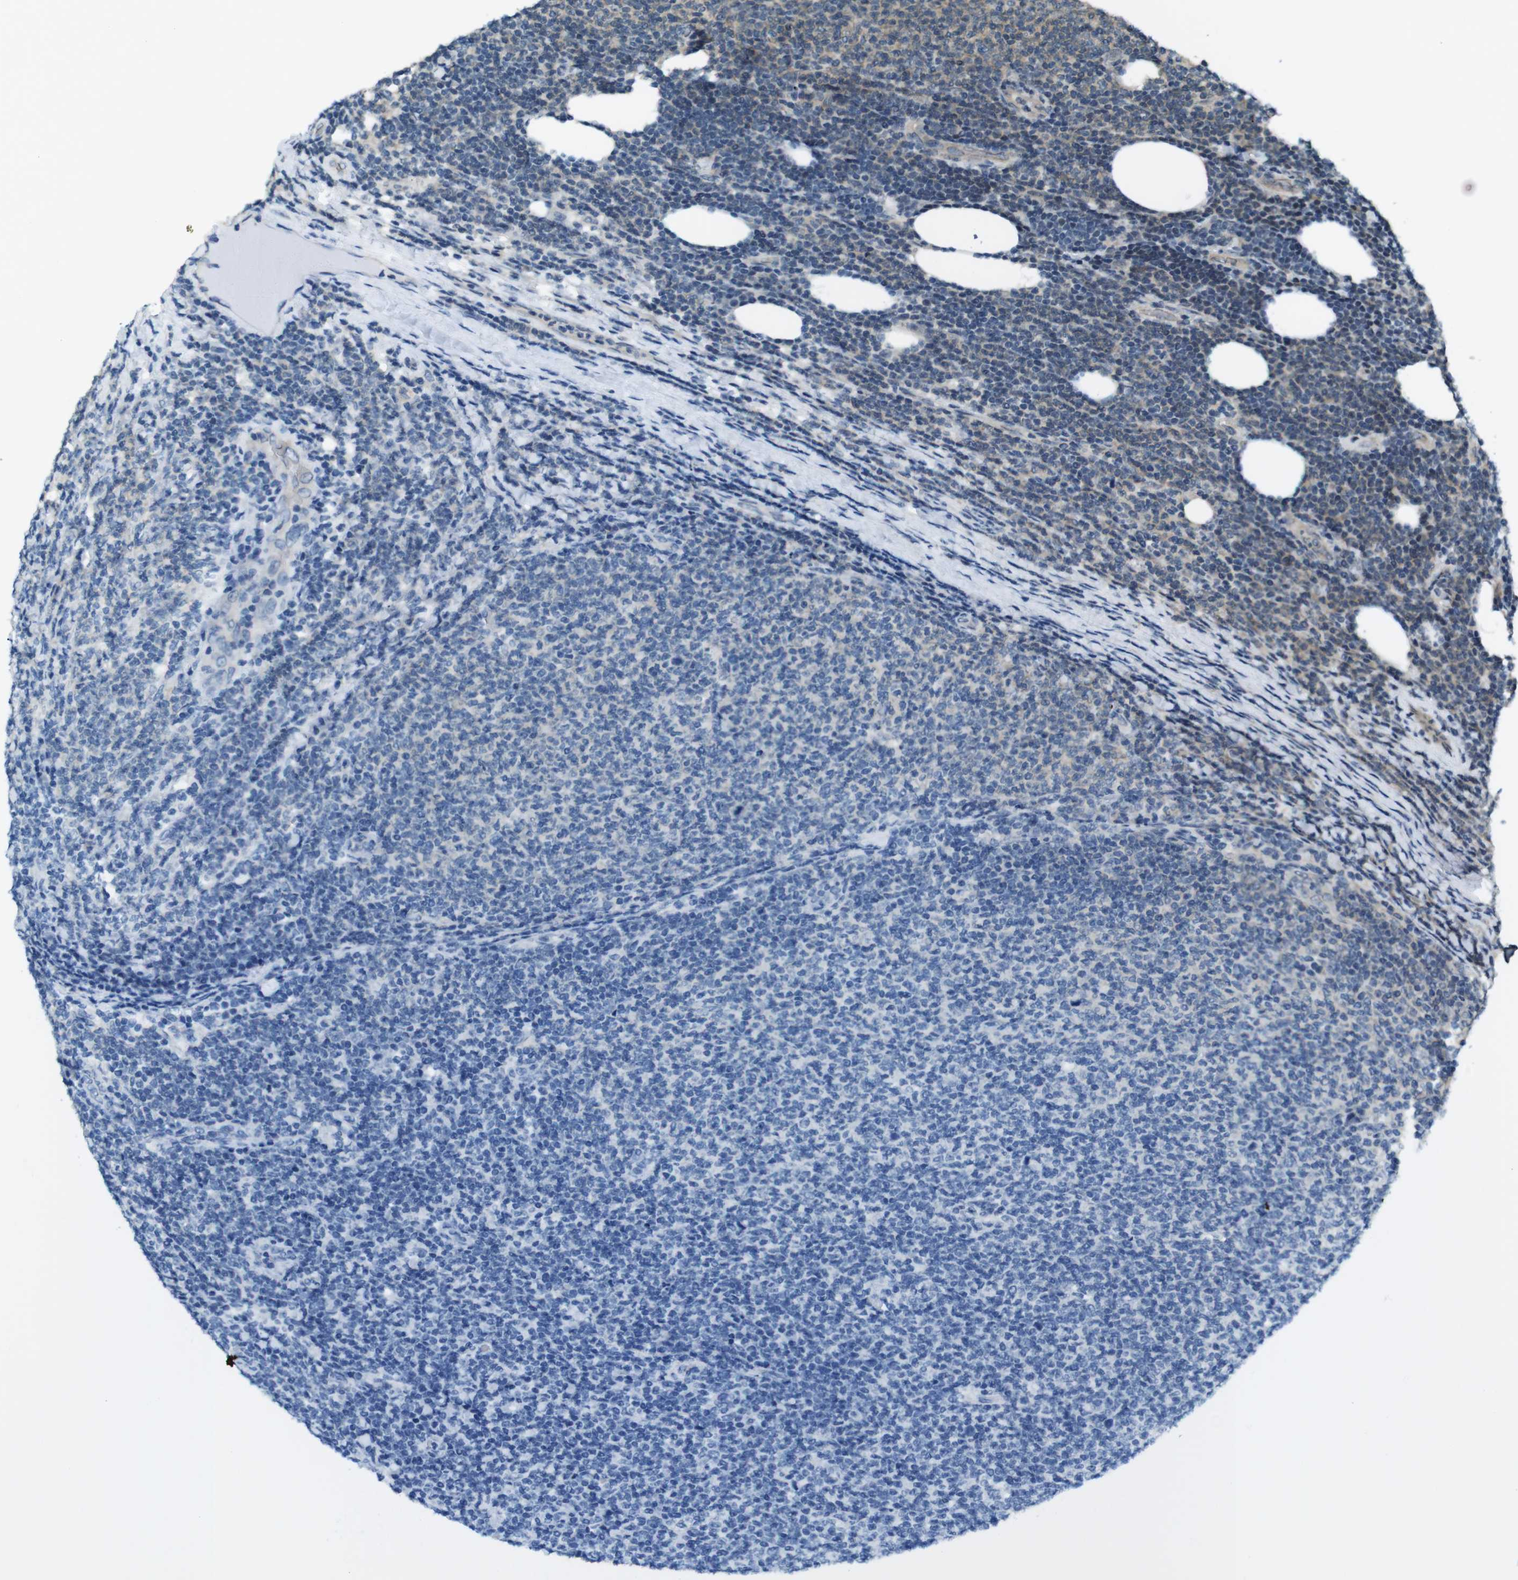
{"staining": {"intensity": "negative", "quantity": "none", "location": "none"}, "tissue": "lymphoma", "cell_type": "Tumor cells", "image_type": "cancer", "snomed": [{"axis": "morphology", "description": "Malignant lymphoma, non-Hodgkin's type, Low grade"}, {"axis": "topography", "description": "Lymph node"}], "caption": "High power microscopy micrograph of an IHC histopathology image of low-grade malignant lymphoma, non-Hodgkin's type, revealing no significant positivity in tumor cells.", "gene": "TIAM2", "patient": {"sex": "male", "age": 66}}